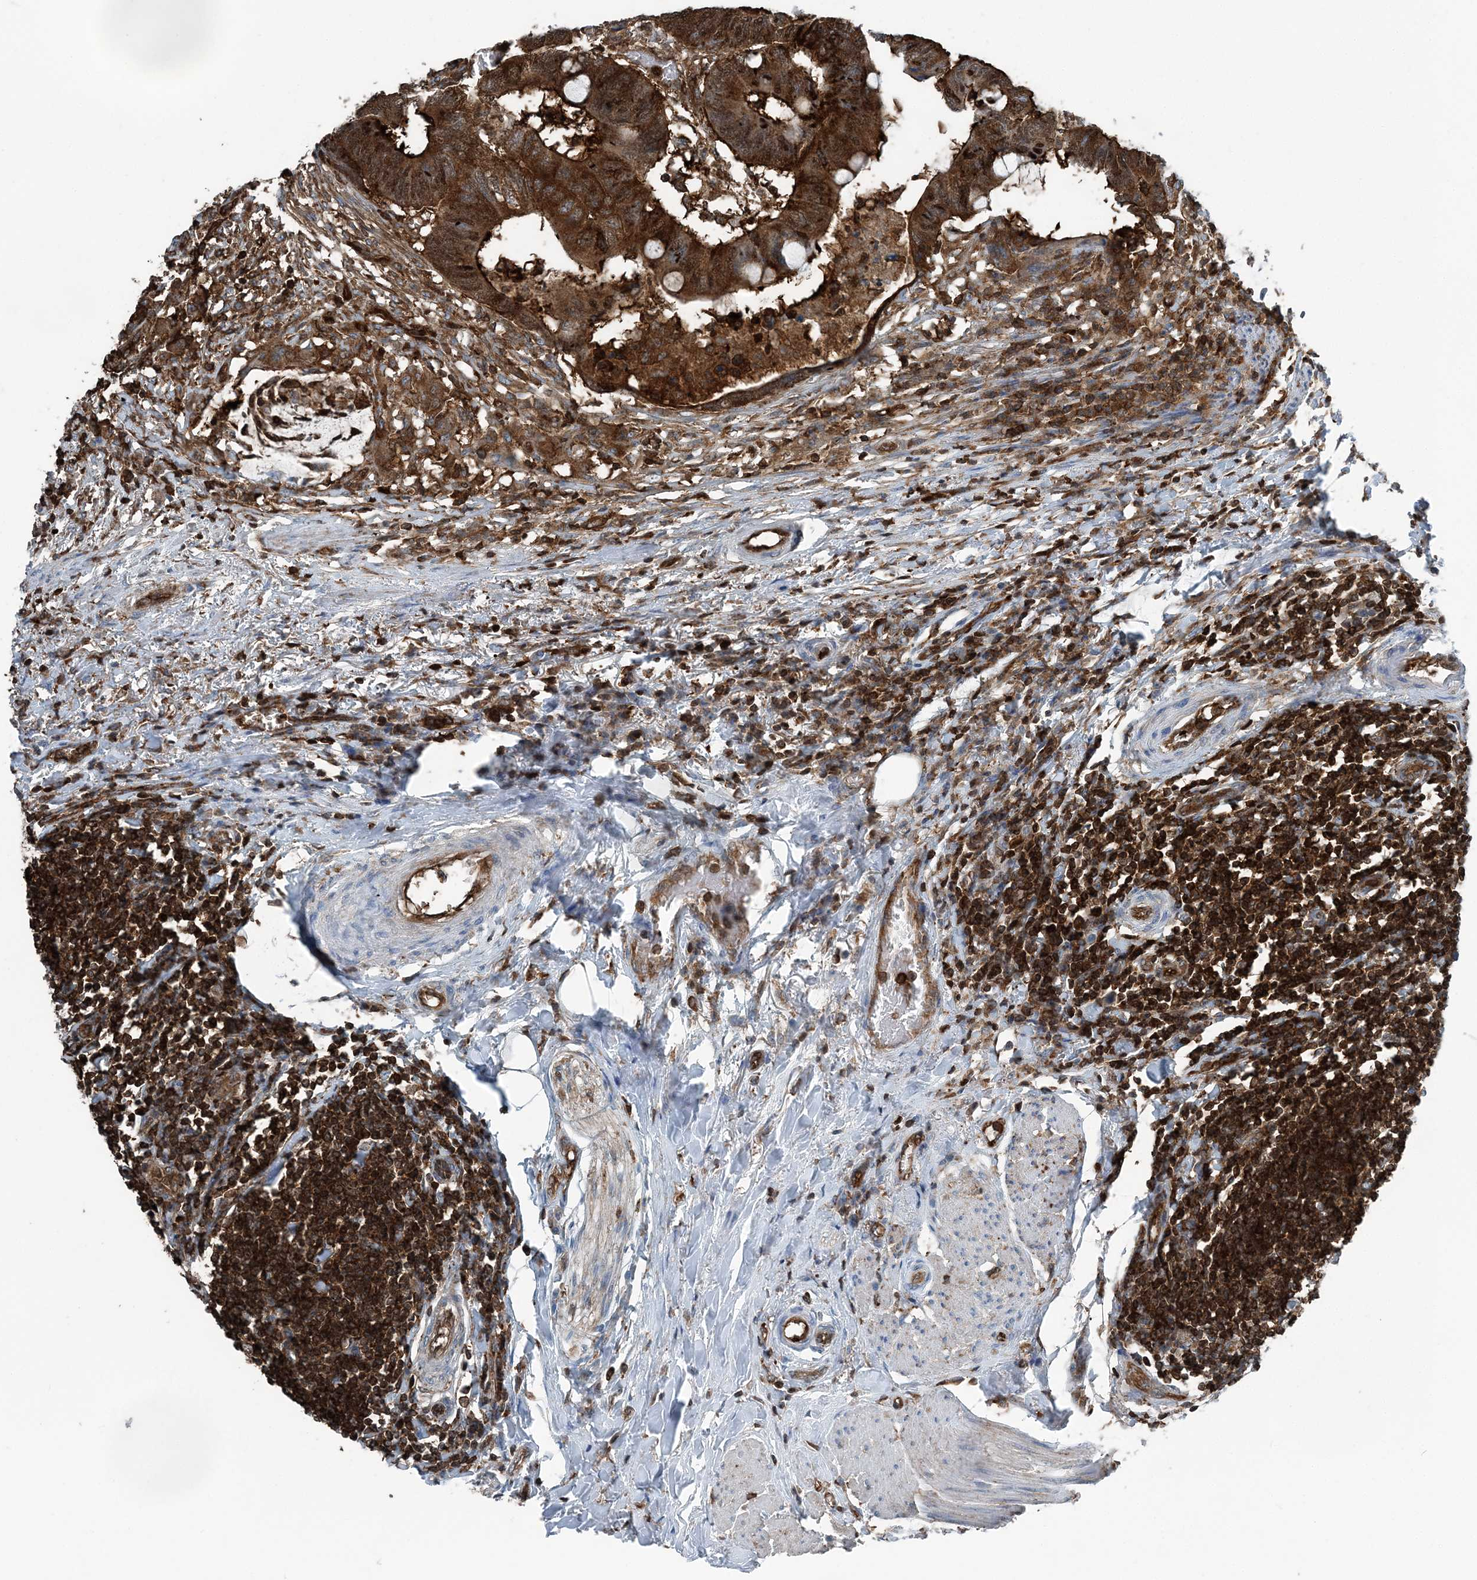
{"staining": {"intensity": "strong", "quantity": ">75%", "location": "cytoplasmic/membranous,nuclear"}, "tissue": "colorectal cancer", "cell_type": "Tumor cells", "image_type": "cancer", "snomed": [{"axis": "morphology", "description": "Normal tissue, NOS"}, {"axis": "morphology", "description": "Adenocarcinoma, NOS"}, {"axis": "topography", "description": "Rectum"}, {"axis": "topography", "description": "Peripheral nerve tissue"}], "caption": "A high-resolution histopathology image shows immunohistochemistry staining of colorectal cancer, which reveals strong cytoplasmic/membranous and nuclear positivity in approximately >75% of tumor cells.", "gene": "CFL1", "patient": {"sex": "male", "age": 92}}